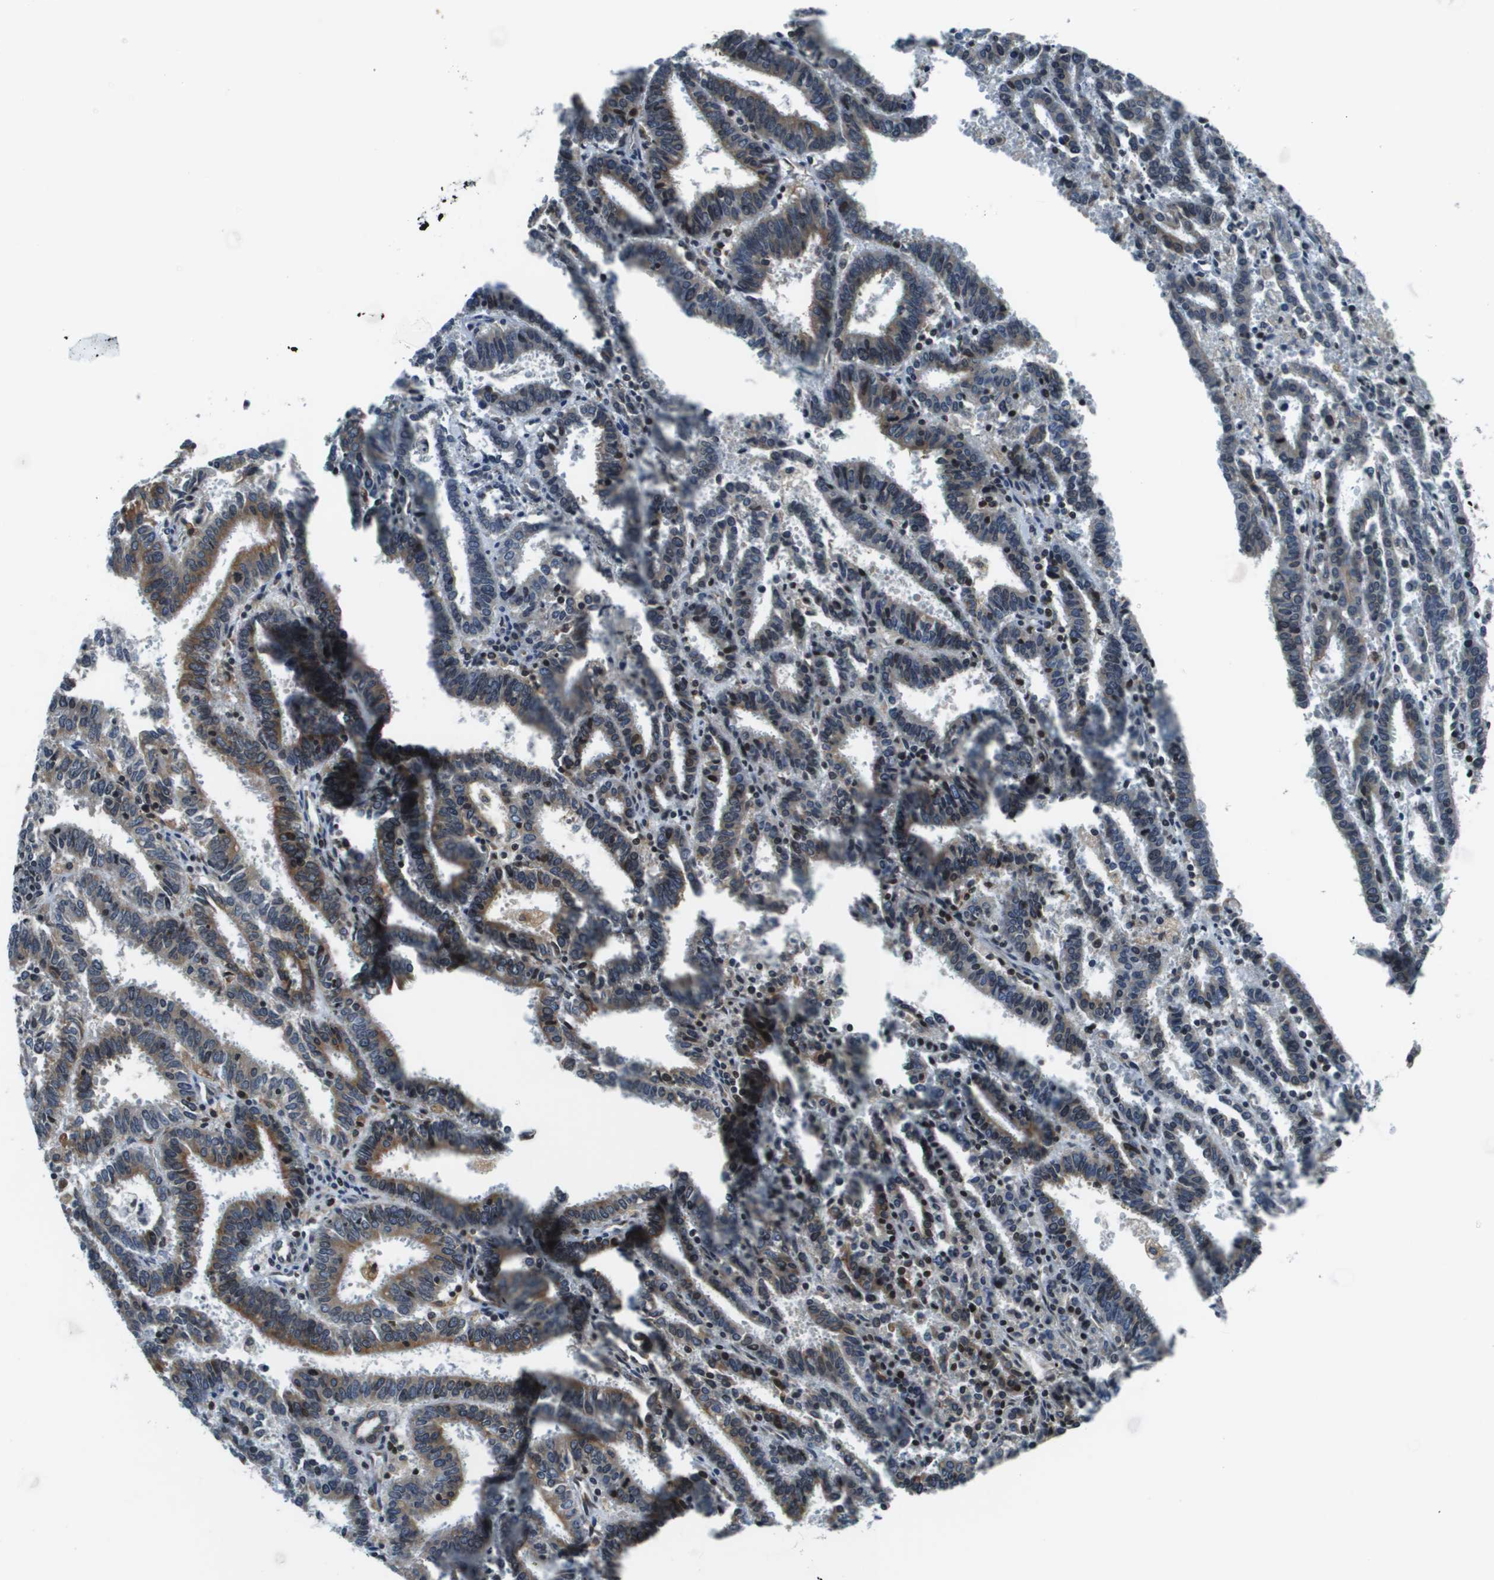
{"staining": {"intensity": "moderate", "quantity": "25%-75%", "location": "cytoplasmic/membranous"}, "tissue": "endometrial cancer", "cell_type": "Tumor cells", "image_type": "cancer", "snomed": [{"axis": "morphology", "description": "Adenocarcinoma, NOS"}, {"axis": "topography", "description": "Uterus"}], "caption": "Immunohistochemistry histopathology image of neoplastic tissue: human adenocarcinoma (endometrial) stained using immunohistochemistry displays medium levels of moderate protein expression localized specifically in the cytoplasmic/membranous of tumor cells, appearing as a cytoplasmic/membranous brown color.", "gene": "ESYT1", "patient": {"sex": "female", "age": 83}}